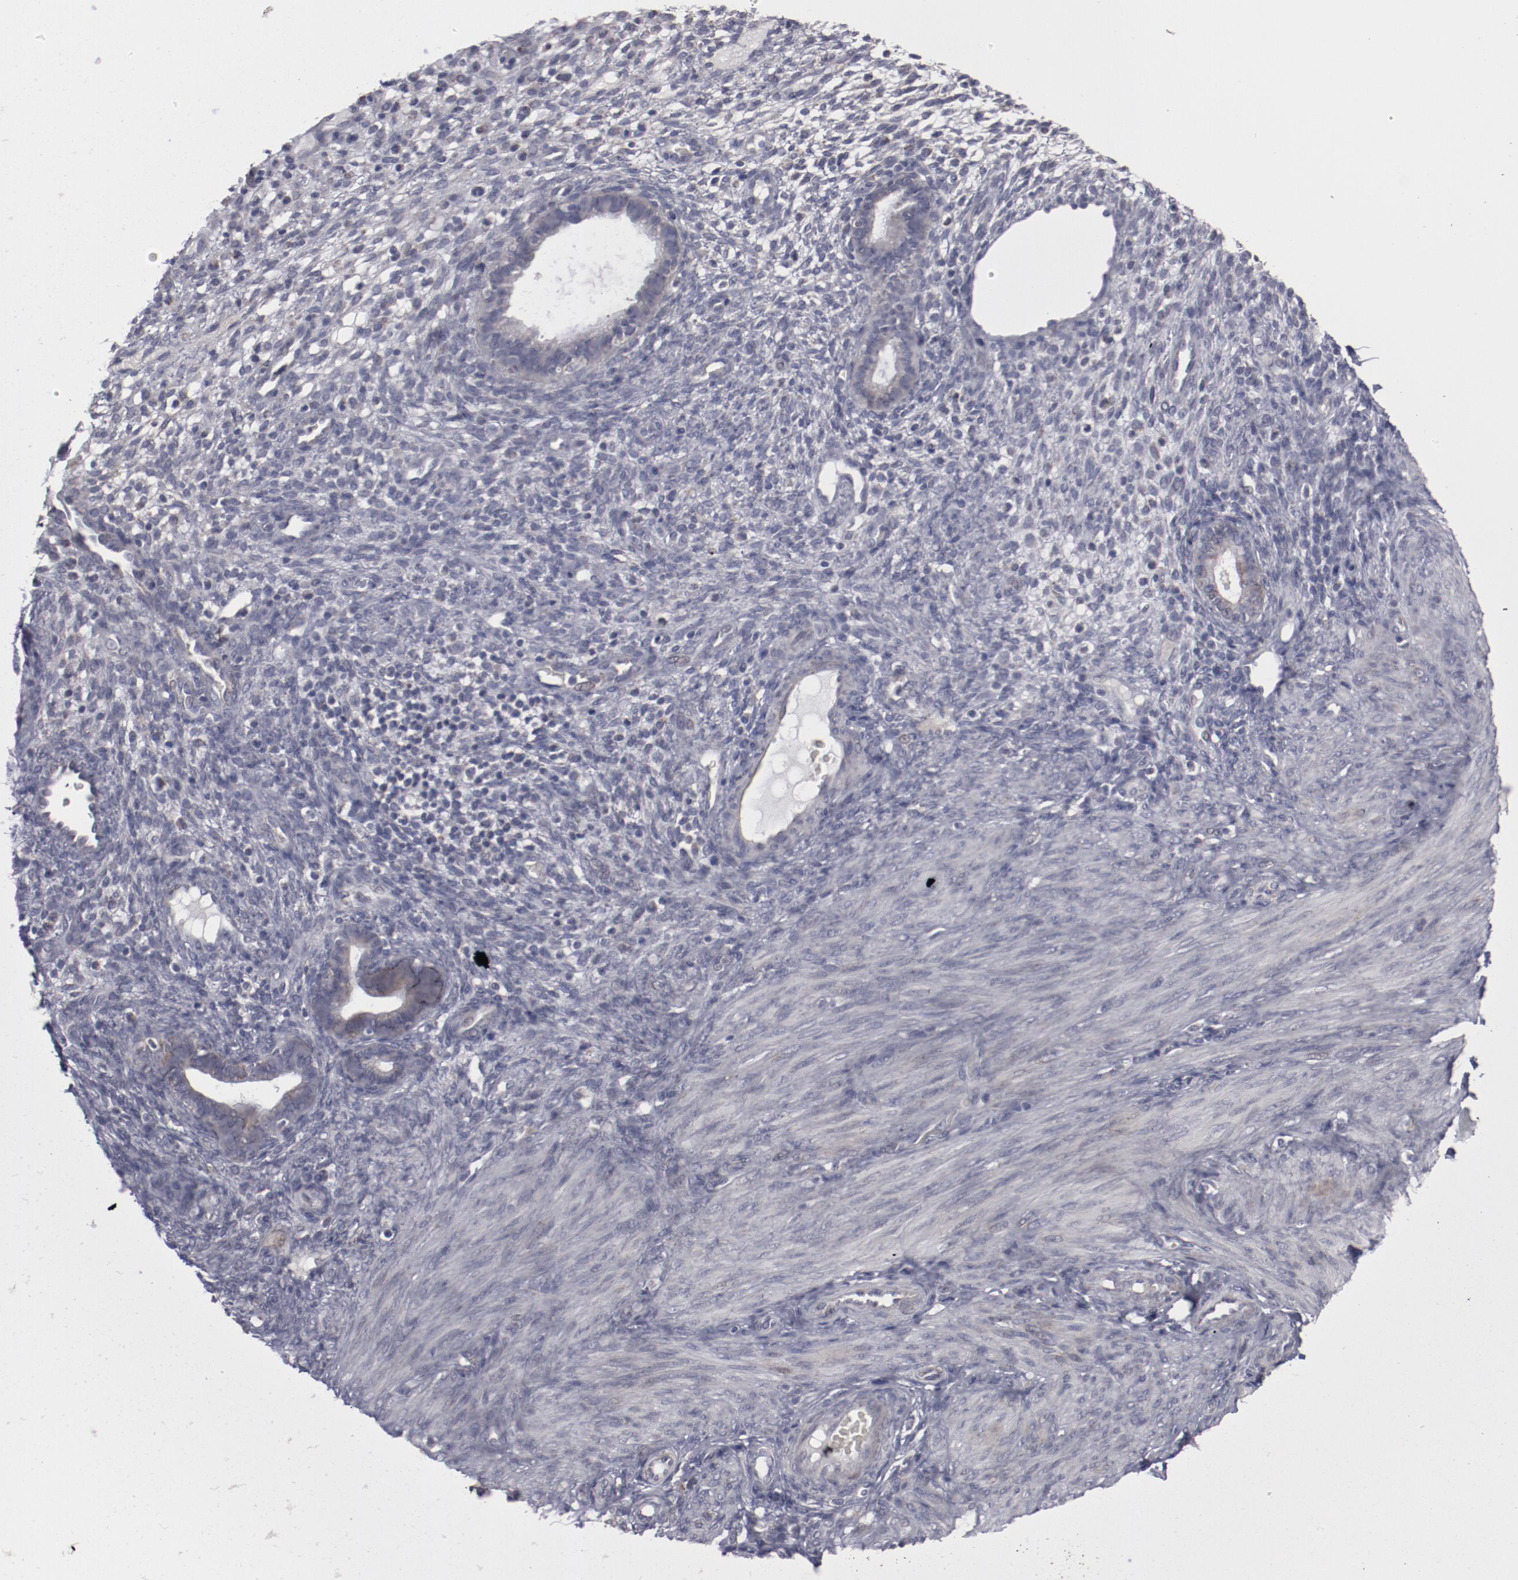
{"staining": {"intensity": "moderate", "quantity": "<25%", "location": "cytoplasmic/membranous"}, "tissue": "endometrium", "cell_type": "Cells in endometrial stroma", "image_type": "normal", "snomed": [{"axis": "morphology", "description": "Normal tissue, NOS"}, {"axis": "topography", "description": "Endometrium"}], "caption": "Cells in endometrial stroma demonstrate low levels of moderate cytoplasmic/membranous expression in approximately <25% of cells in benign endometrium.", "gene": "MYOM2", "patient": {"sex": "female", "age": 72}}